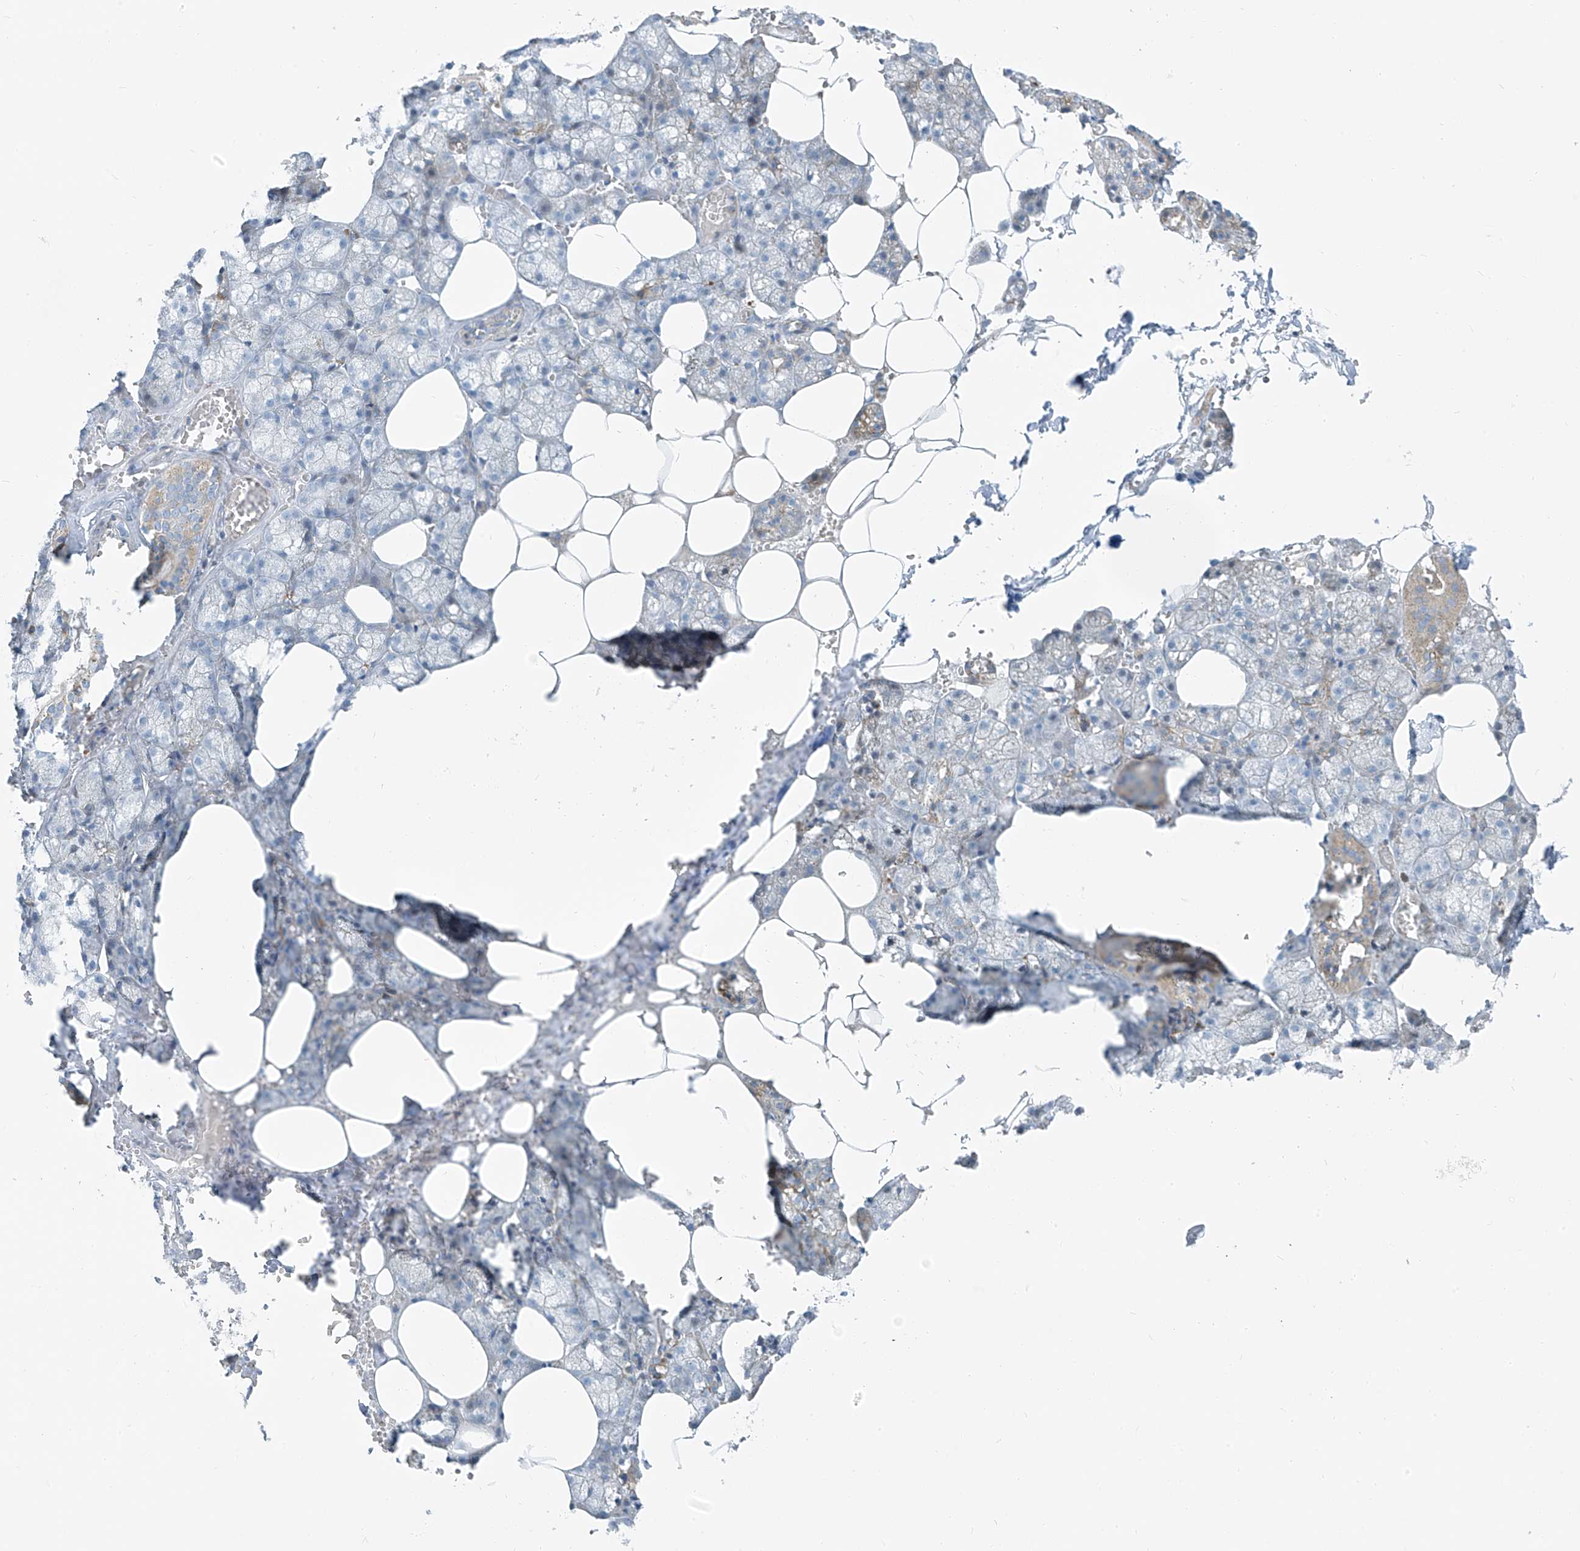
{"staining": {"intensity": "moderate", "quantity": "<25%", "location": "cytoplasmic/membranous"}, "tissue": "salivary gland", "cell_type": "Glandular cells", "image_type": "normal", "snomed": [{"axis": "morphology", "description": "Normal tissue, NOS"}, {"axis": "topography", "description": "Salivary gland"}], "caption": "The image displays immunohistochemical staining of benign salivary gland. There is moderate cytoplasmic/membranous staining is identified in approximately <25% of glandular cells.", "gene": "HIC2", "patient": {"sex": "male", "age": 62}}